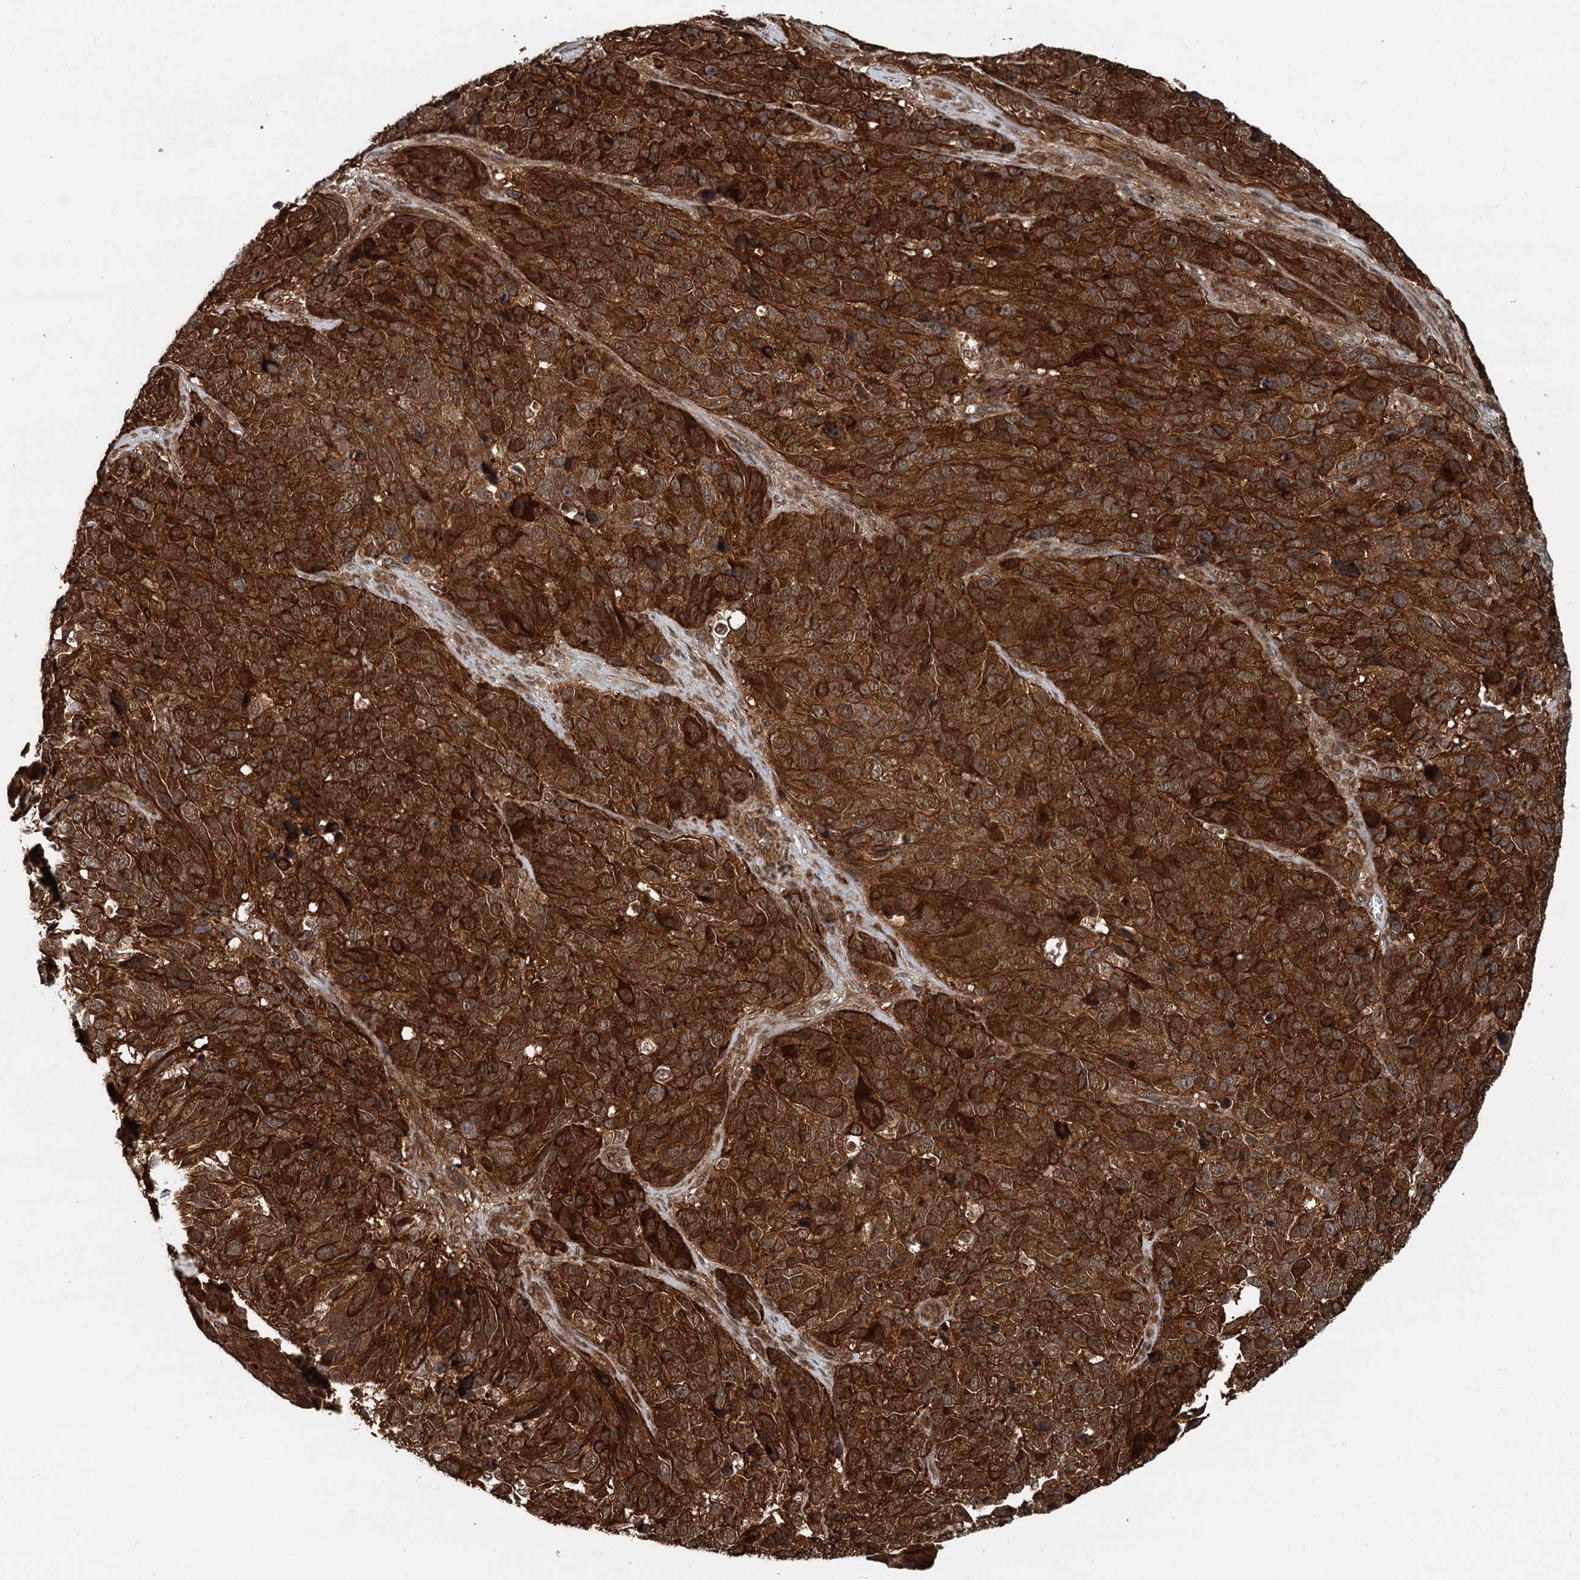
{"staining": {"intensity": "strong", "quantity": ">75%", "location": "cytoplasmic/membranous"}, "tissue": "melanoma", "cell_type": "Tumor cells", "image_type": "cancer", "snomed": [{"axis": "morphology", "description": "Malignant melanoma, NOS"}, {"axis": "topography", "description": "Skin"}], "caption": "Human melanoma stained with a protein marker demonstrates strong staining in tumor cells.", "gene": "STUB1", "patient": {"sex": "male", "age": 84}}